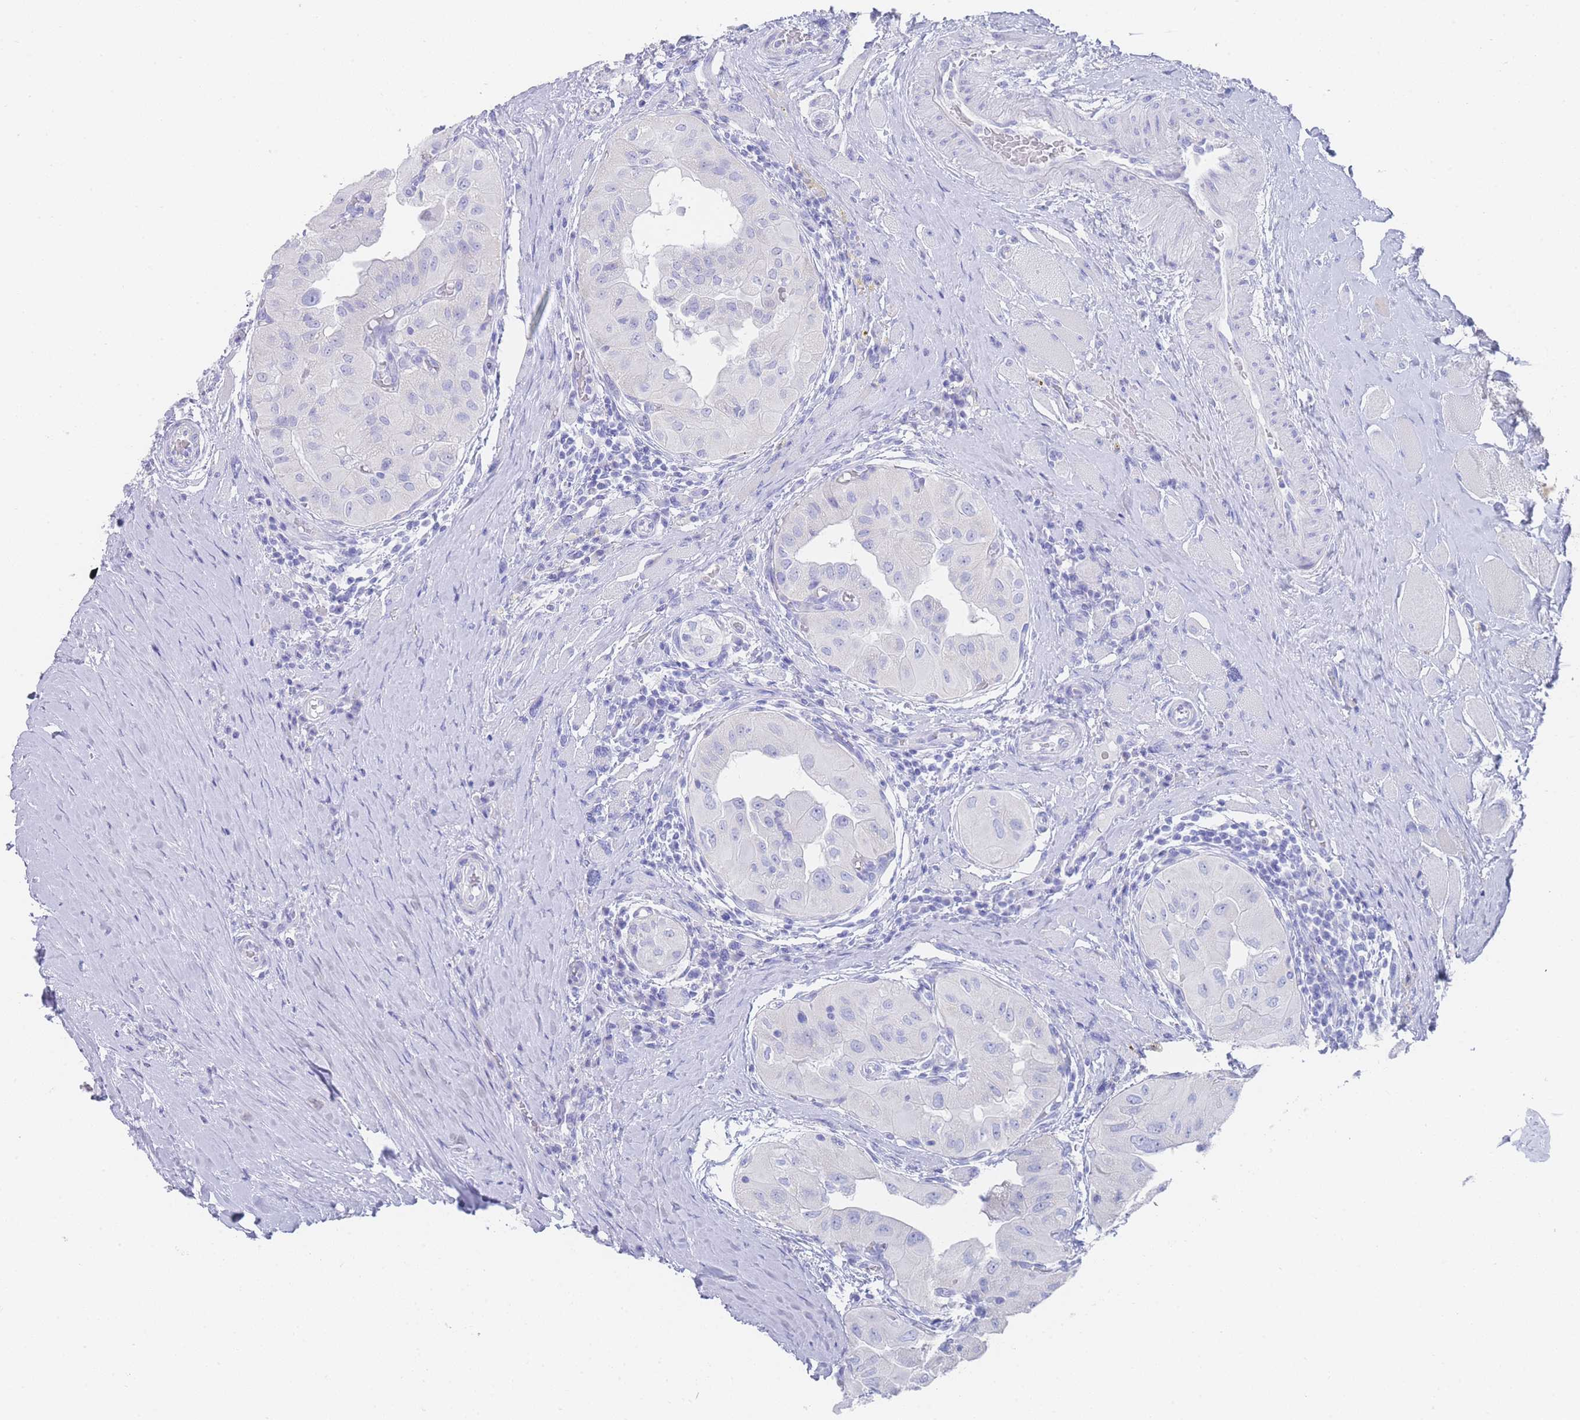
{"staining": {"intensity": "negative", "quantity": "none", "location": "none"}, "tissue": "thyroid cancer", "cell_type": "Tumor cells", "image_type": "cancer", "snomed": [{"axis": "morphology", "description": "Papillary adenocarcinoma, NOS"}, {"axis": "topography", "description": "Thyroid gland"}], "caption": "Immunohistochemical staining of papillary adenocarcinoma (thyroid) exhibits no significant positivity in tumor cells. (DAB immunohistochemistry (IHC) with hematoxylin counter stain).", "gene": "LRRC37A", "patient": {"sex": "female", "age": 59}}